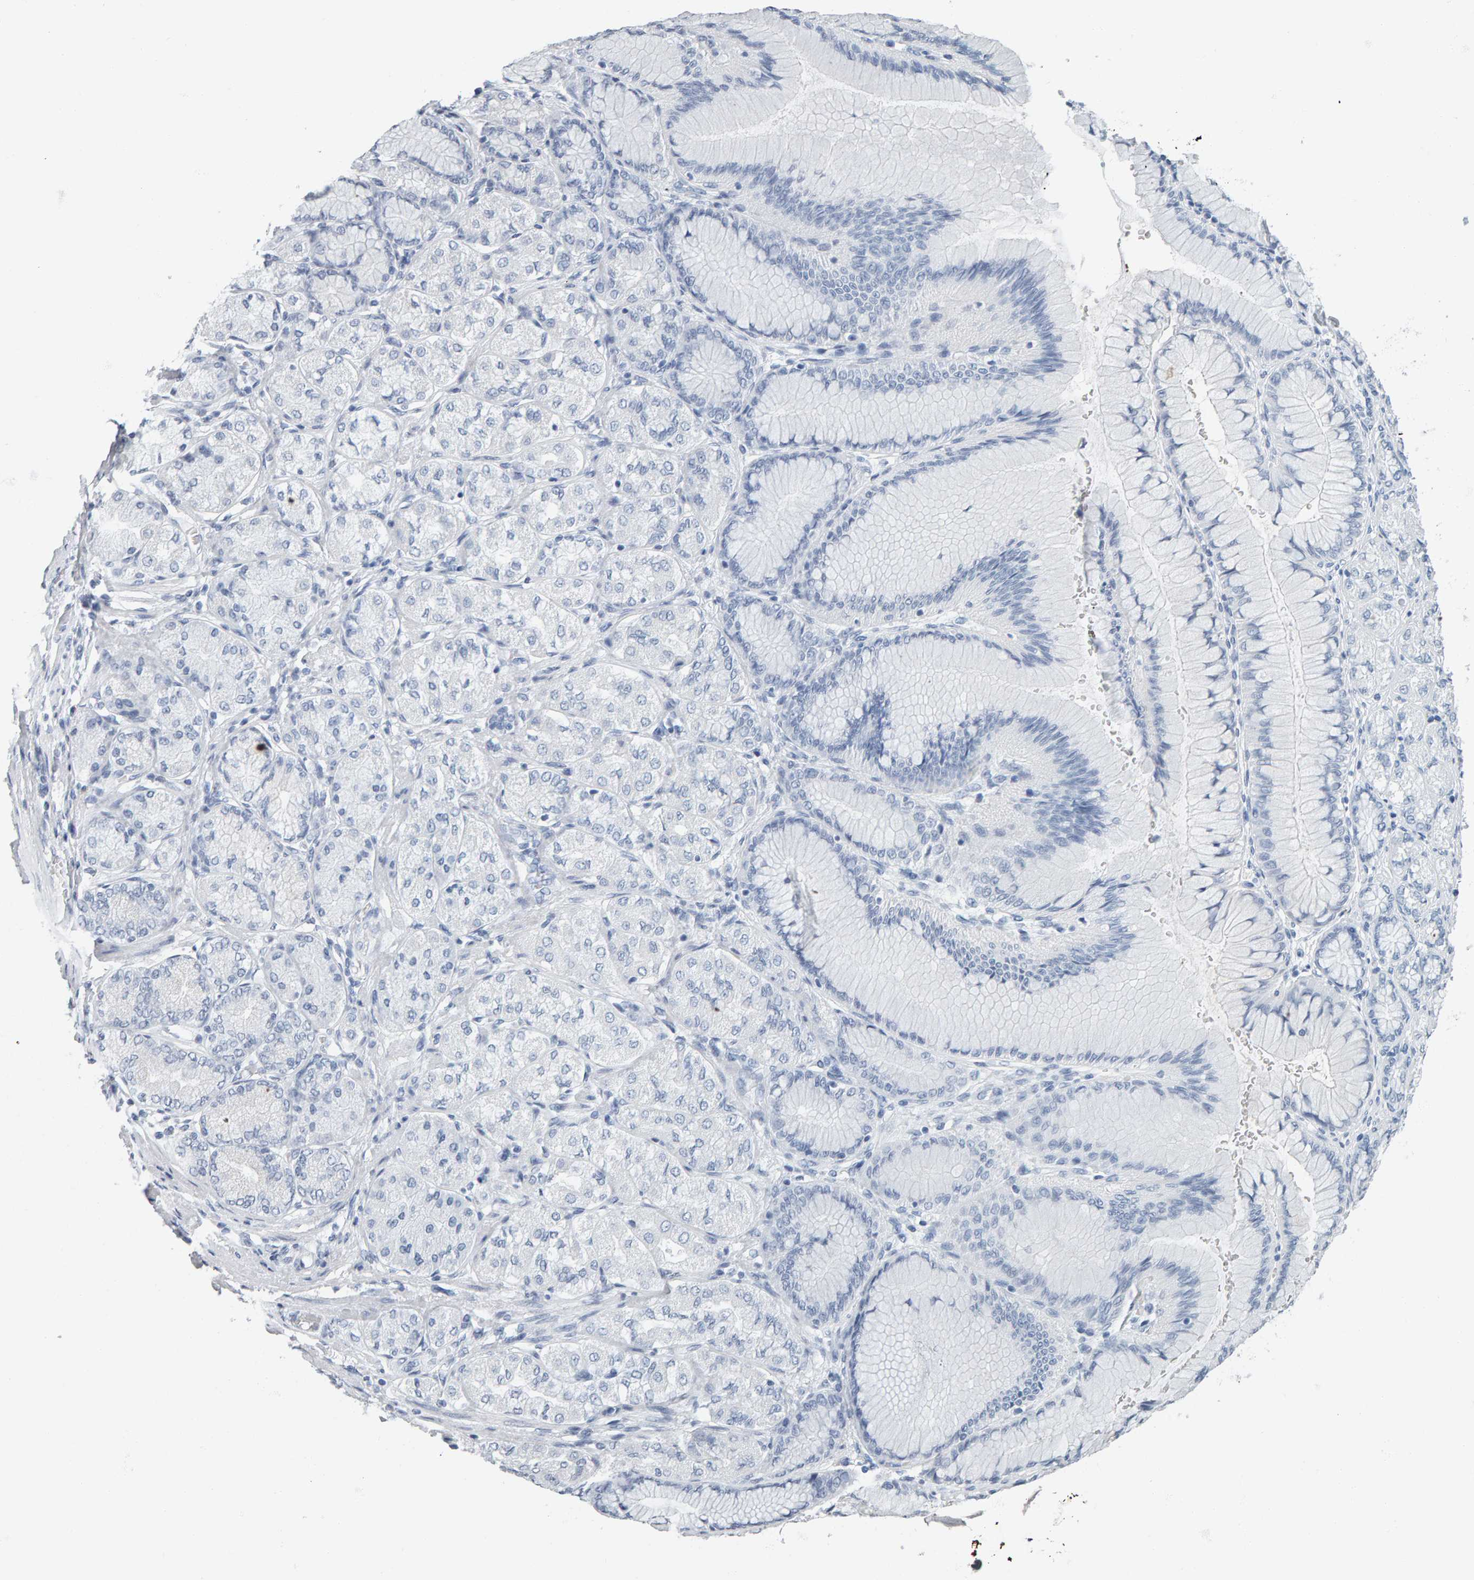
{"staining": {"intensity": "negative", "quantity": "none", "location": "none"}, "tissue": "stomach cancer", "cell_type": "Tumor cells", "image_type": "cancer", "snomed": [{"axis": "morphology", "description": "Adenocarcinoma, NOS"}, {"axis": "topography", "description": "Stomach"}], "caption": "Protein analysis of stomach cancer shows no significant positivity in tumor cells. (DAB (3,3'-diaminobenzidine) immunohistochemistry visualized using brightfield microscopy, high magnification).", "gene": "SPACA3", "patient": {"sex": "female", "age": 65}}